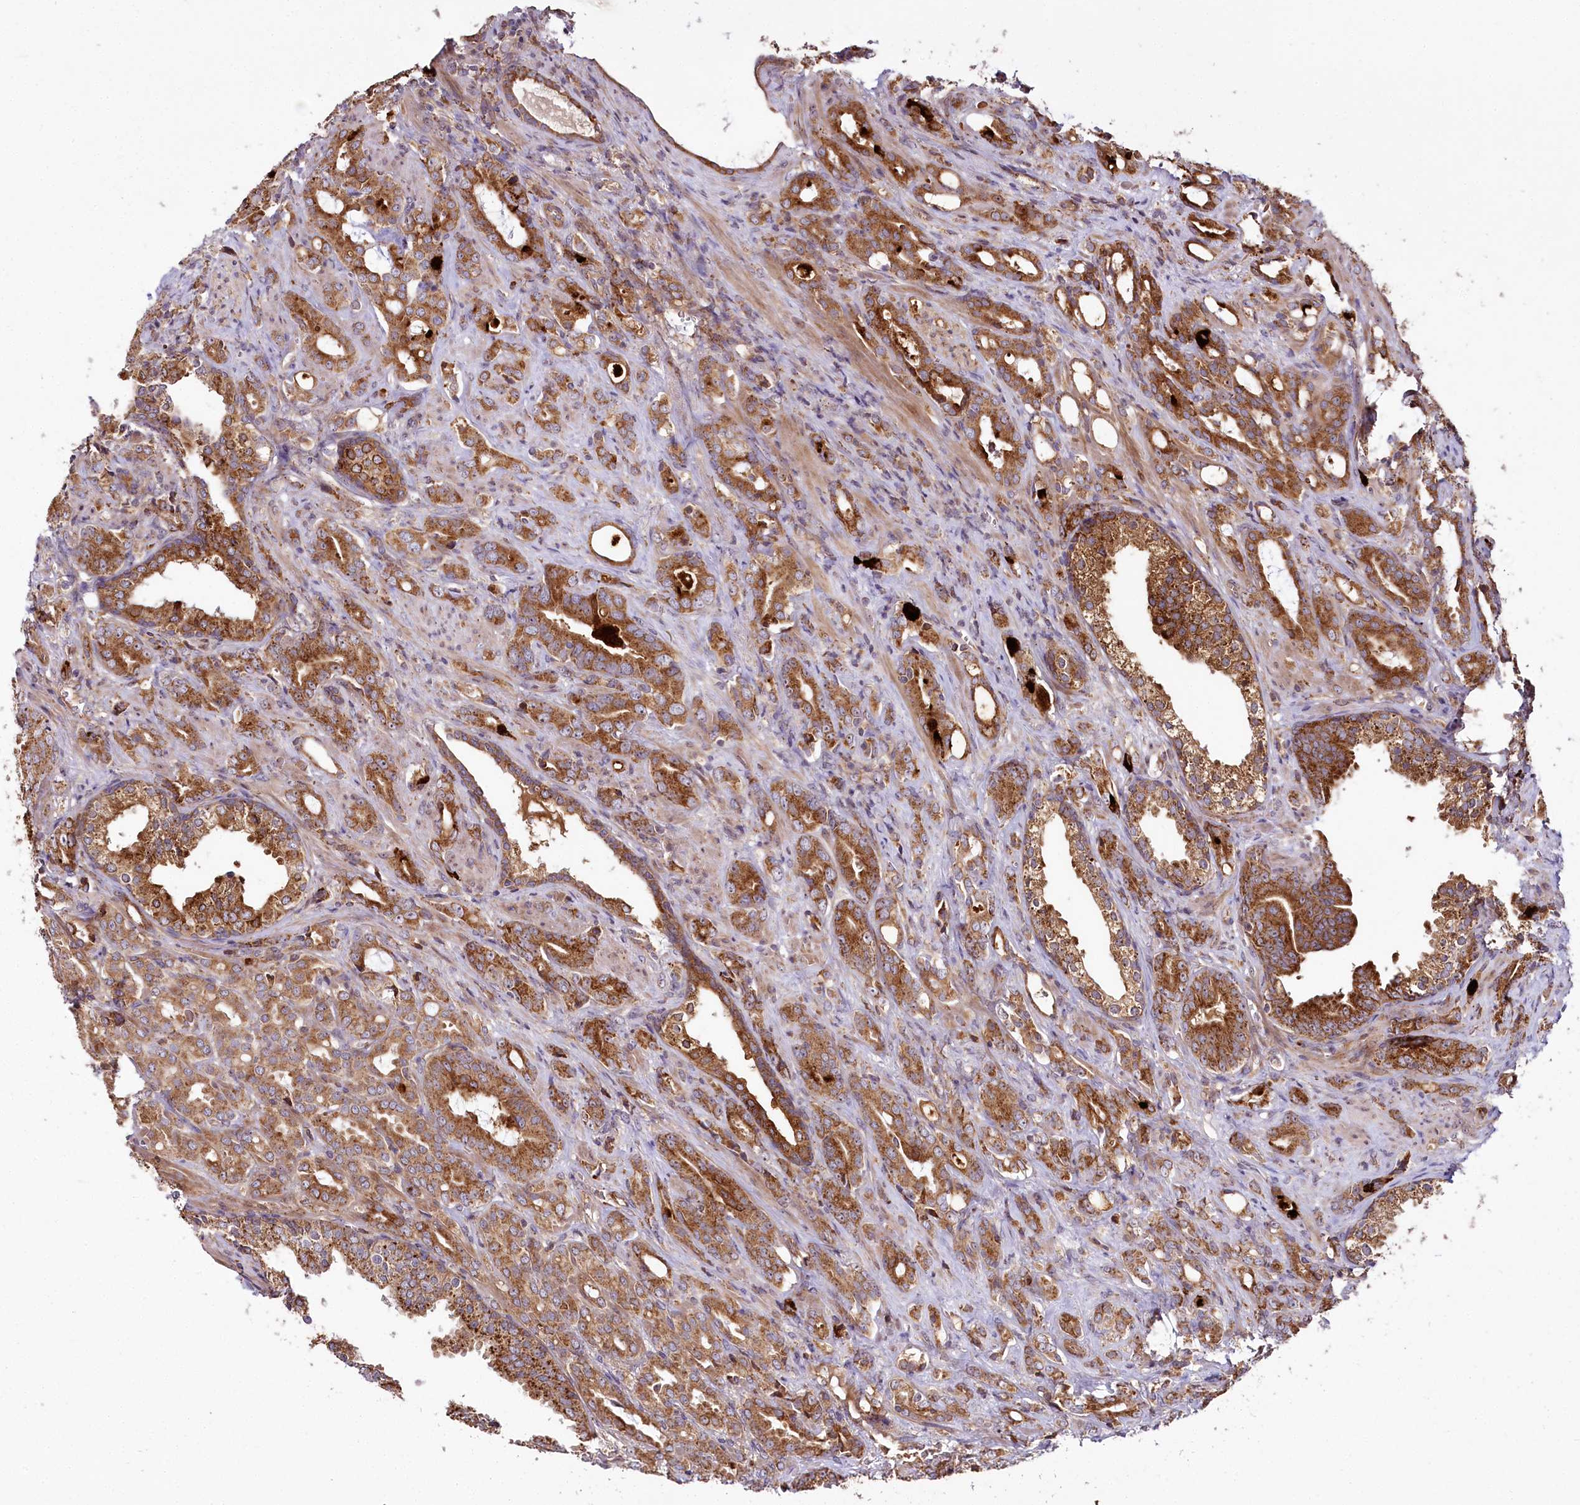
{"staining": {"intensity": "moderate", "quantity": ">75%", "location": "cytoplasmic/membranous"}, "tissue": "prostate cancer", "cell_type": "Tumor cells", "image_type": "cancer", "snomed": [{"axis": "morphology", "description": "Adenocarcinoma, High grade"}, {"axis": "topography", "description": "Prostate"}], "caption": "An IHC photomicrograph of tumor tissue is shown. Protein staining in brown labels moderate cytoplasmic/membranous positivity in prostate adenocarcinoma (high-grade) within tumor cells.", "gene": "RAB7A", "patient": {"sex": "male", "age": 72}}